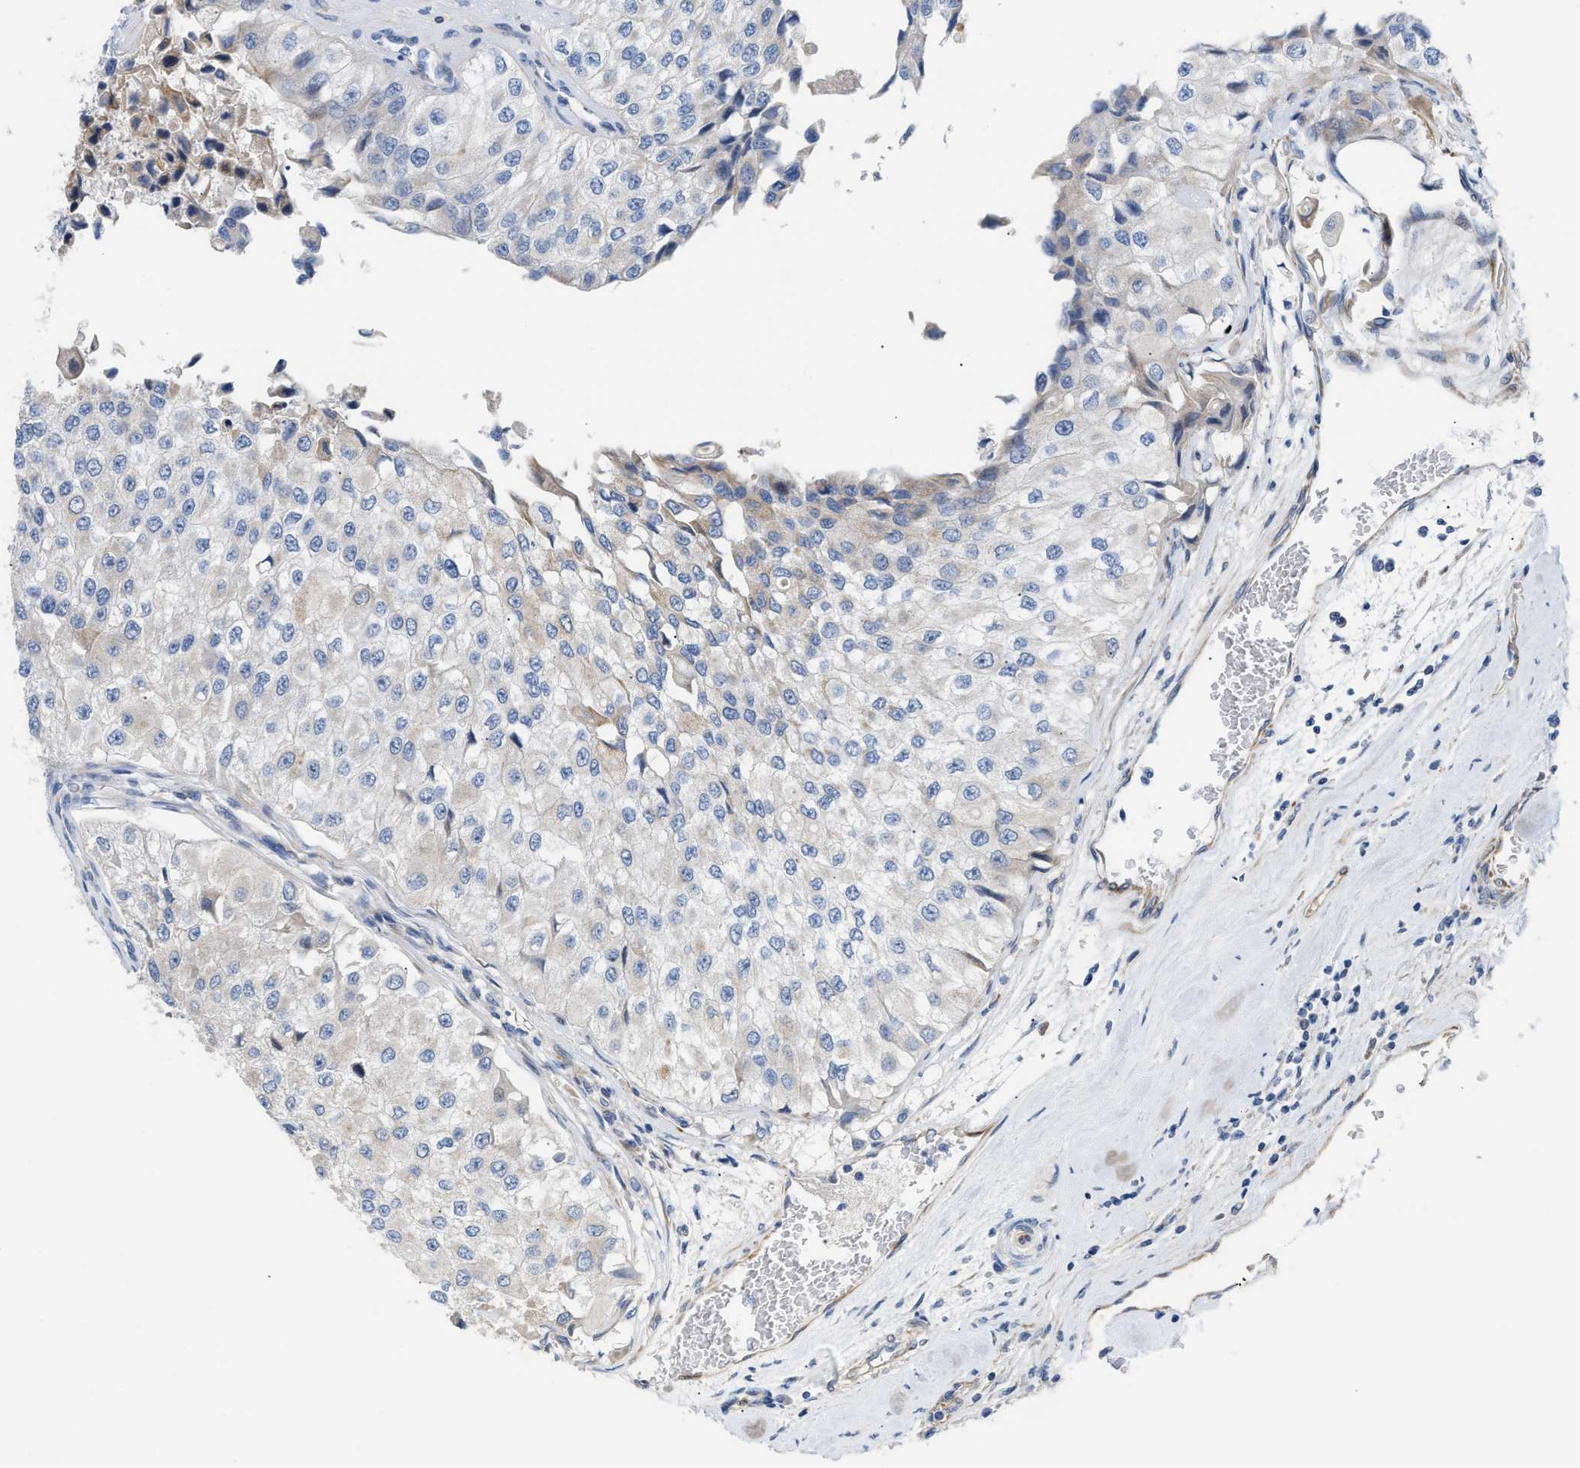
{"staining": {"intensity": "negative", "quantity": "none", "location": "none"}, "tissue": "urothelial cancer", "cell_type": "Tumor cells", "image_type": "cancer", "snomed": [{"axis": "morphology", "description": "Urothelial carcinoma, High grade"}, {"axis": "topography", "description": "Kidney"}, {"axis": "topography", "description": "Urinary bladder"}], "caption": "Image shows no significant protein positivity in tumor cells of high-grade urothelial carcinoma.", "gene": "TFPI", "patient": {"sex": "male", "age": 77}}